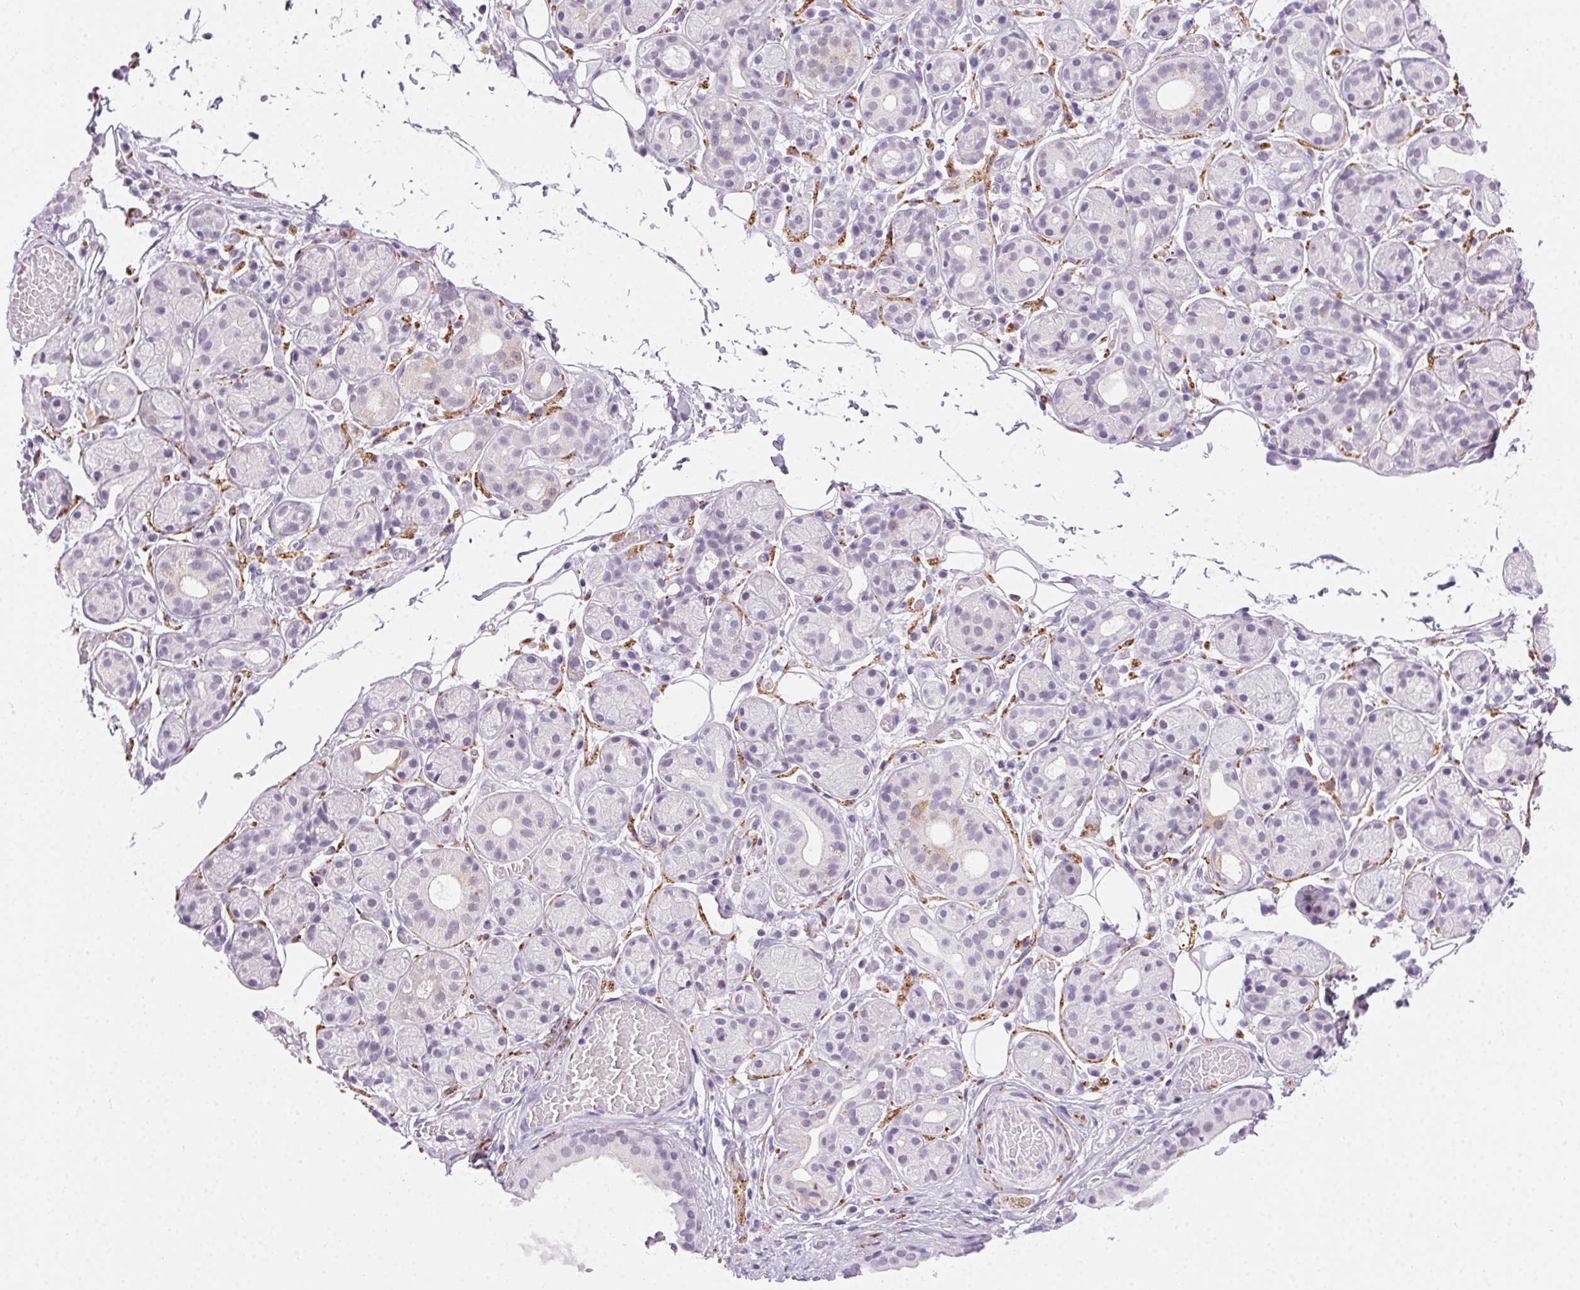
{"staining": {"intensity": "negative", "quantity": "none", "location": "none"}, "tissue": "salivary gland", "cell_type": "Glandular cells", "image_type": "normal", "snomed": [{"axis": "morphology", "description": "Normal tissue, NOS"}, {"axis": "topography", "description": "Salivary gland"}, {"axis": "topography", "description": "Peripheral nerve tissue"}], "caption": "This micrograph is of benign salivary gland stained with IHC to label a protein in brown with the nuclei are counter-stained blue. There is no expression in glandular cells. The staining was performed using DAB to visualize the protein expression in brown, while the nuclei were stained in blue with hematoxylin (Magnification: 20x).", "gene": "CADPS", "patient": {"sex": "male", "age": 71}}